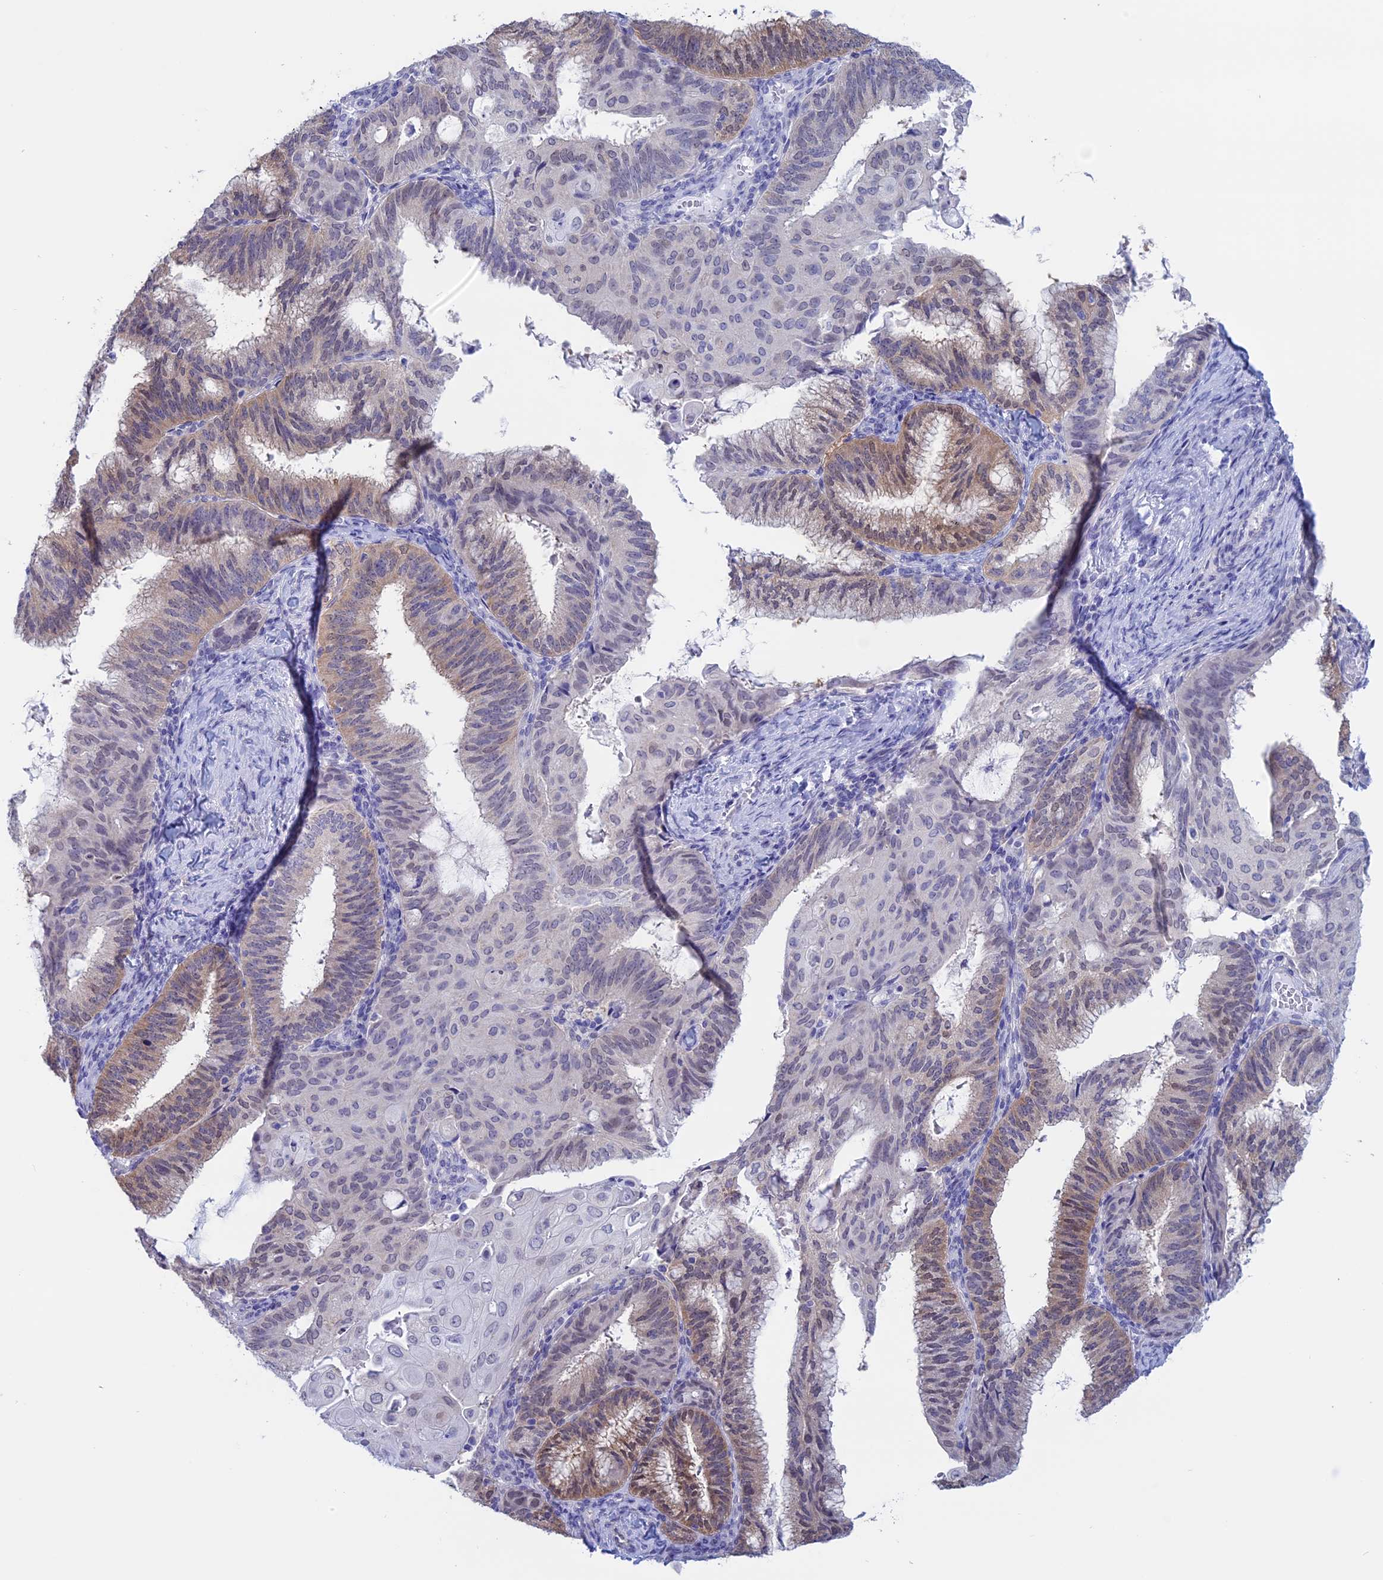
{"staining": {"intensity": "weak", "quantity": "25%-75%", "location": "cytoplasmic/membranous,nuclear"}, "tissue": "endometrial cancer", "cell_type": "Tumor cells", "image_type": "cancer", "snomed": [{"axis": "morphology", "description": "Adenocarcinoma, NOS"}, {"axis": "topography", "description": "Endometrium"}], "caption": "This image demonstrates IHC staining of human endometrial adenocarcinoma, with low weak cytoplasmic/membranous and nuclear staining in about 25%-75% of tumor cells.", "gene": "LHFPL2", "patient": {"sex": "female", "age": 49}}